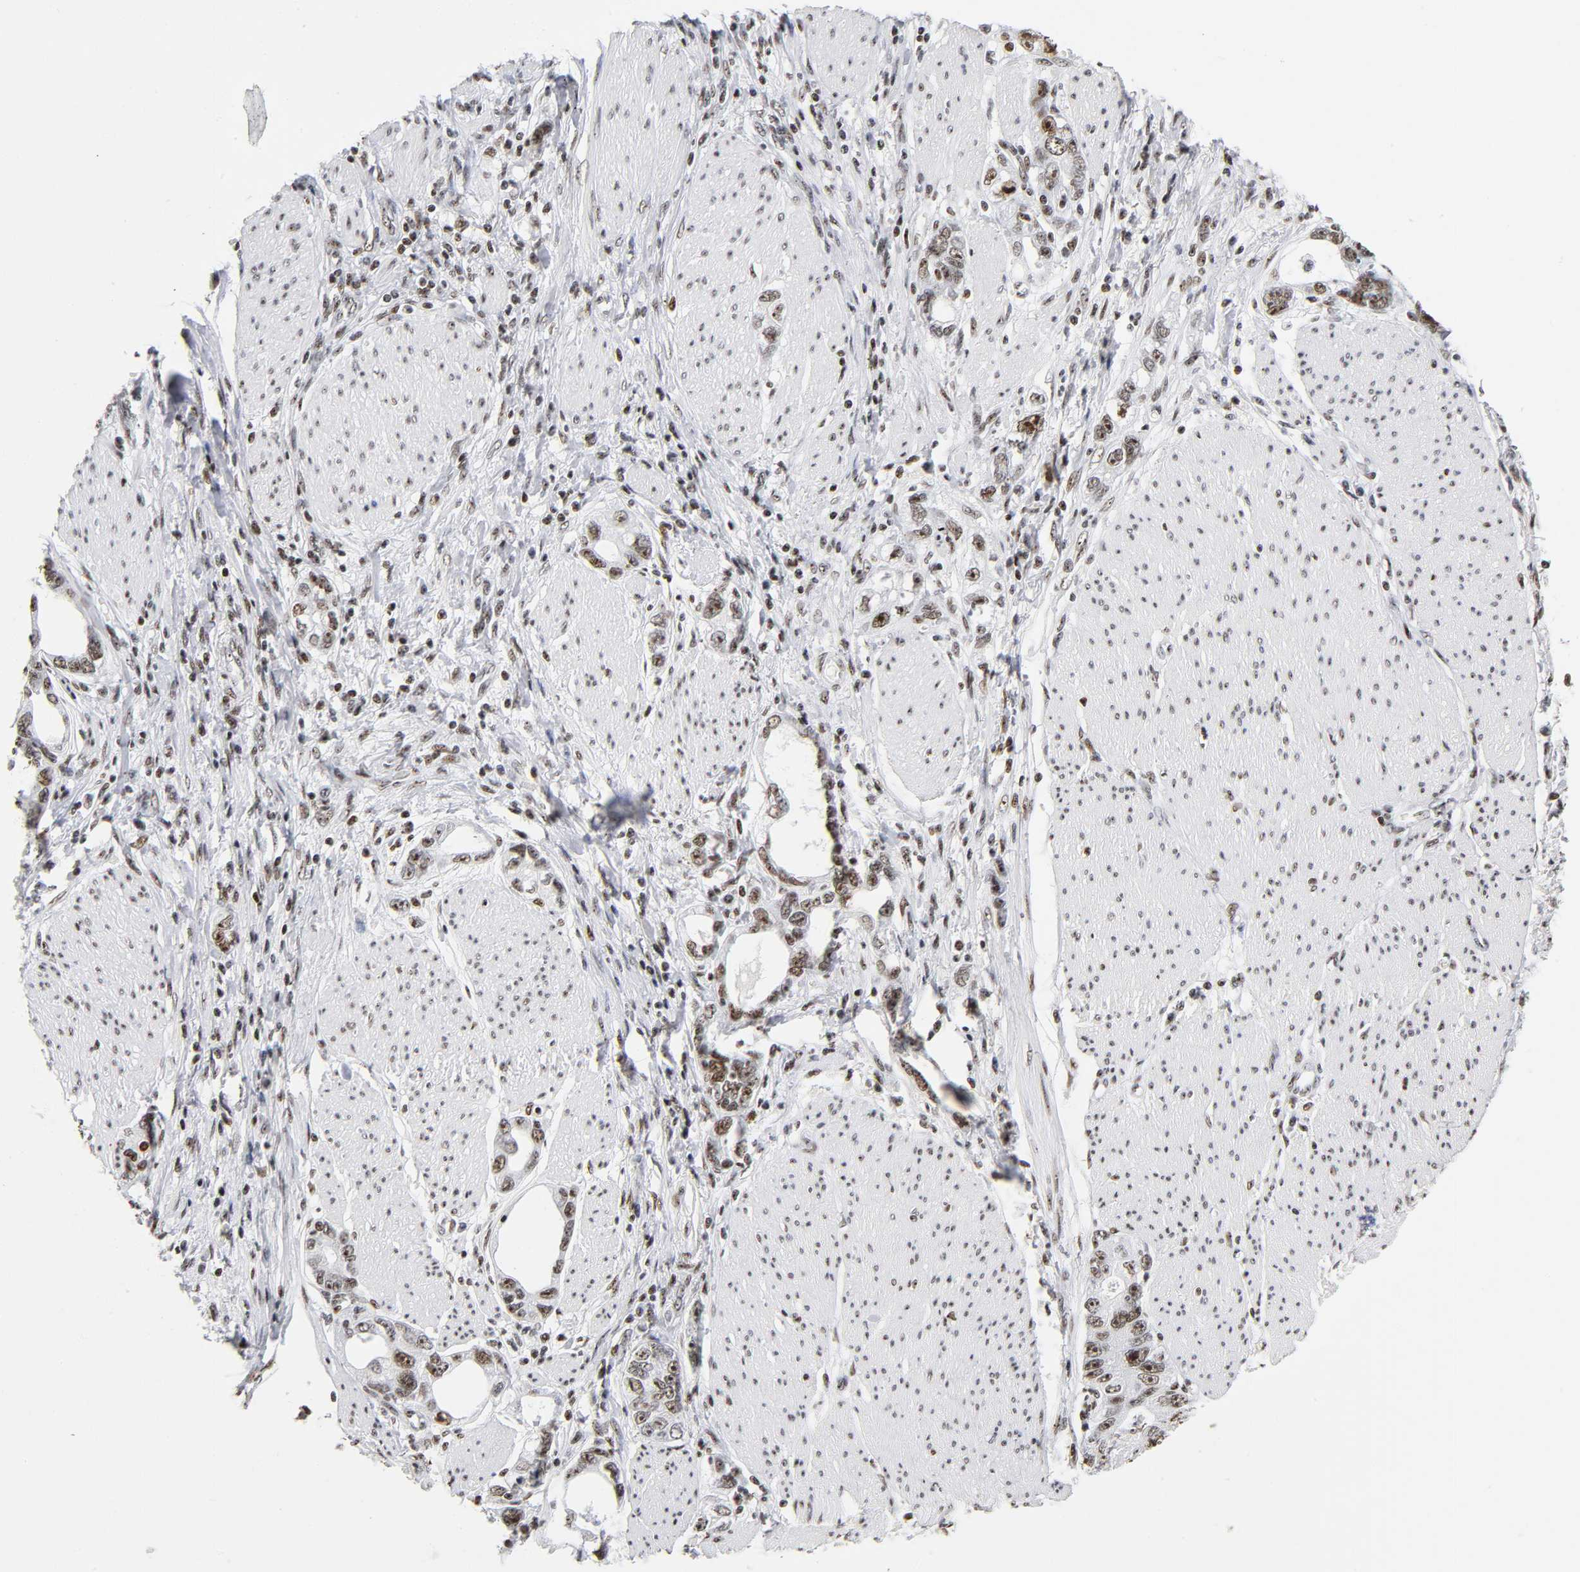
{"staining": {"intensity": "strong", "quantity": ">75%", "location": "cytoplasmic/membranous,nuclear"}, "tissue": "stomach cancer", "cell_type": "Tumor cells", "image_type": "cancer", "snomed": [{"axis": "morphology", "description": "Adenocarcinoma, NOS"}, {"axis": "topography", "description": "Stomach, lower"}], "caption": "Protein expression analysis of human stomach cancer (adenocarcinoma) reveals strong cytoplasmic/membranous and nuclear expression in approximately >75% of tumor cells.", "gene": "UBTF", "patient": {"sex": "female", "age": 93}}